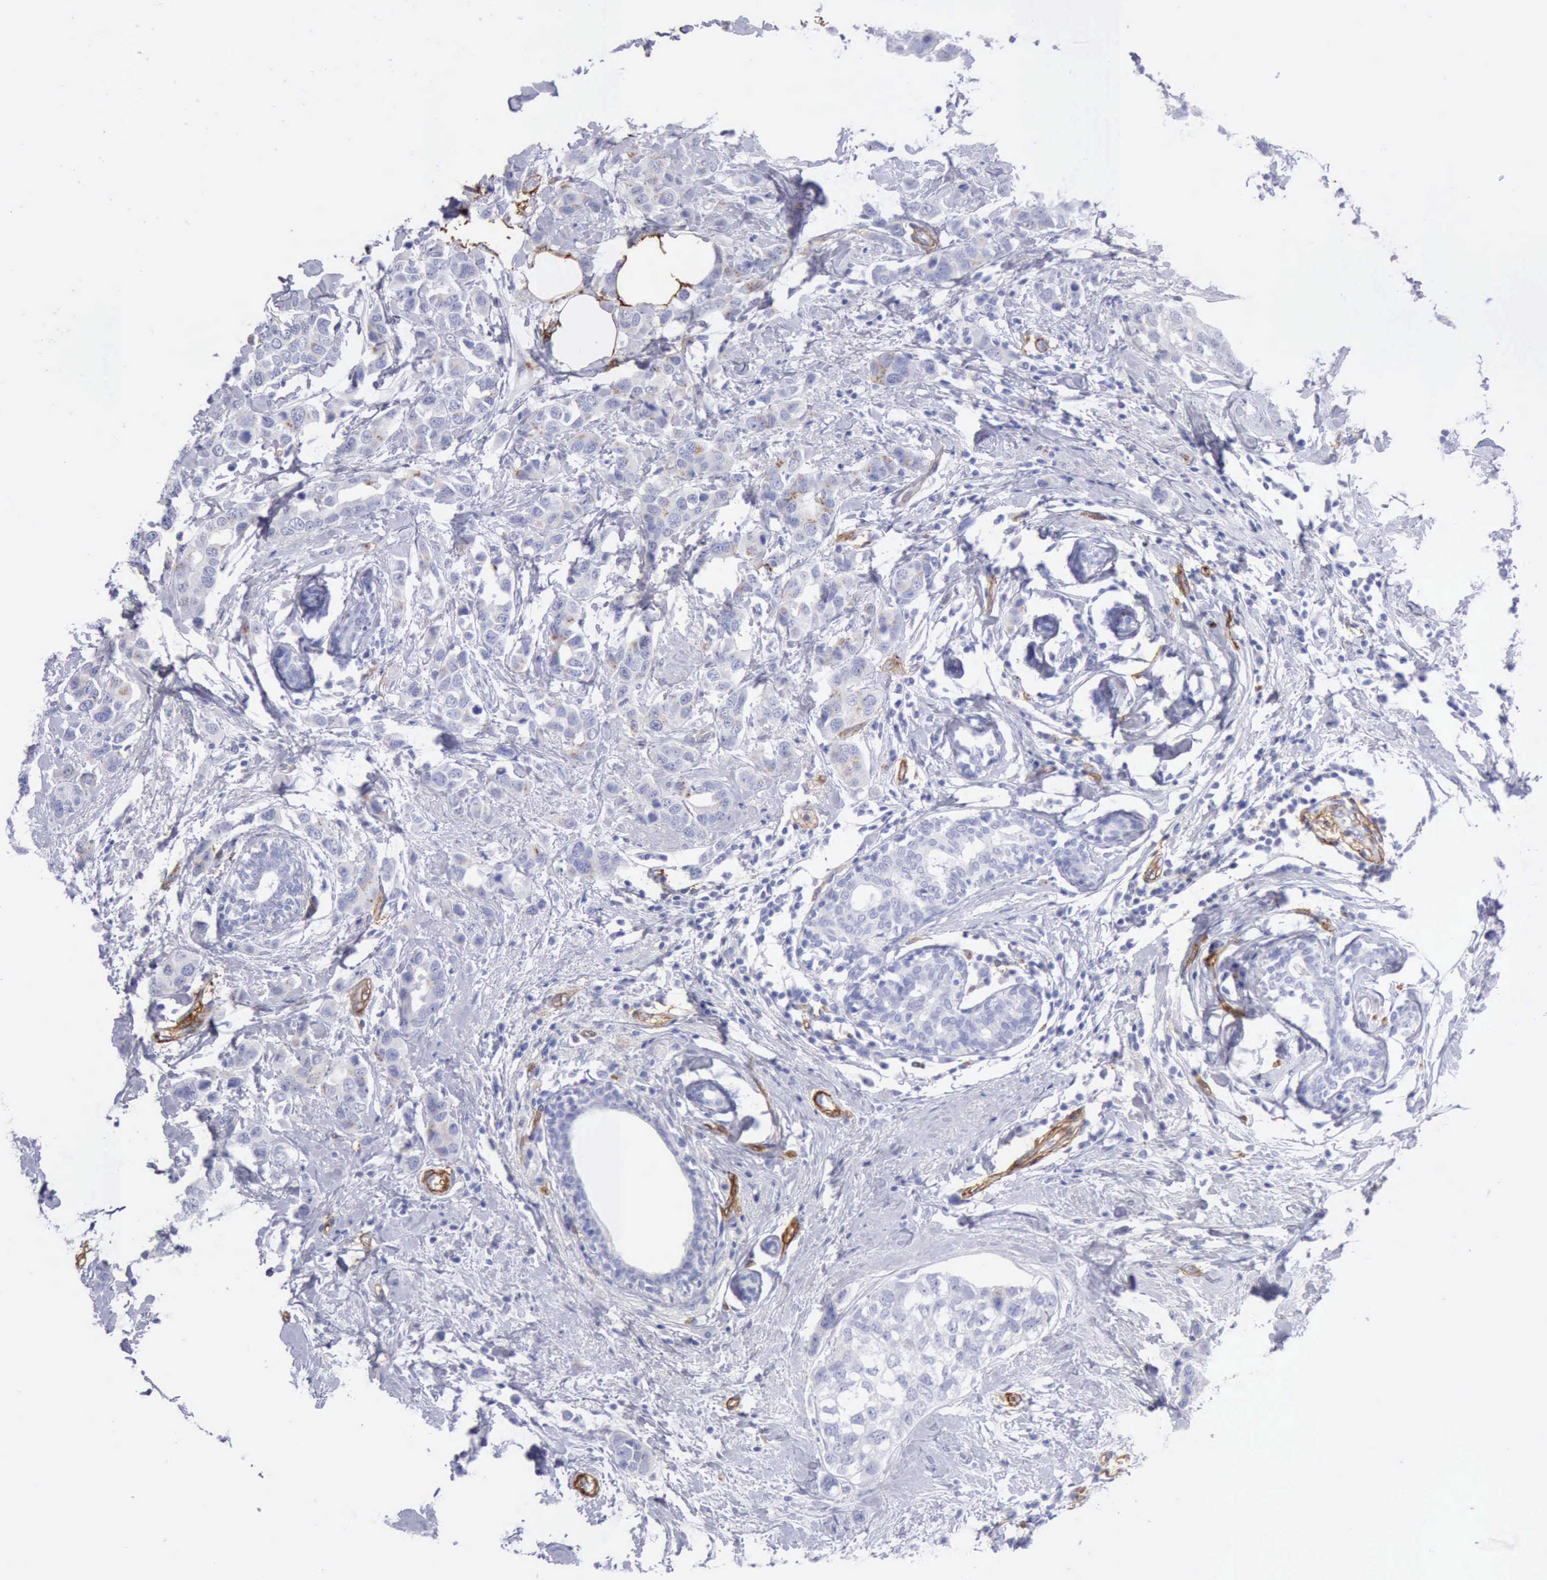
{"staining": {"intensity": "negative", "quantity": "none", "location": "none"}, "tissue": "breast cancer", "cell_type": "Tumor cells", "image_type": "cancer", "snomed": [{"axis": "morphology", "description": "Normal tissue, NOS"}, {"axis": "morphology", "description": "Duct carcinoma"}, {"axis": "topography", "description": "Breast"}], "caption": "This photomicrograph is of breast infiltrating ductal carcinoma stained with IHC to label a protein in brown with the nuclei are counter-stained blue. There is no expression in tumor cells.", "gene": "AOC3", "patient": {"sex": "female", "age": 50}}